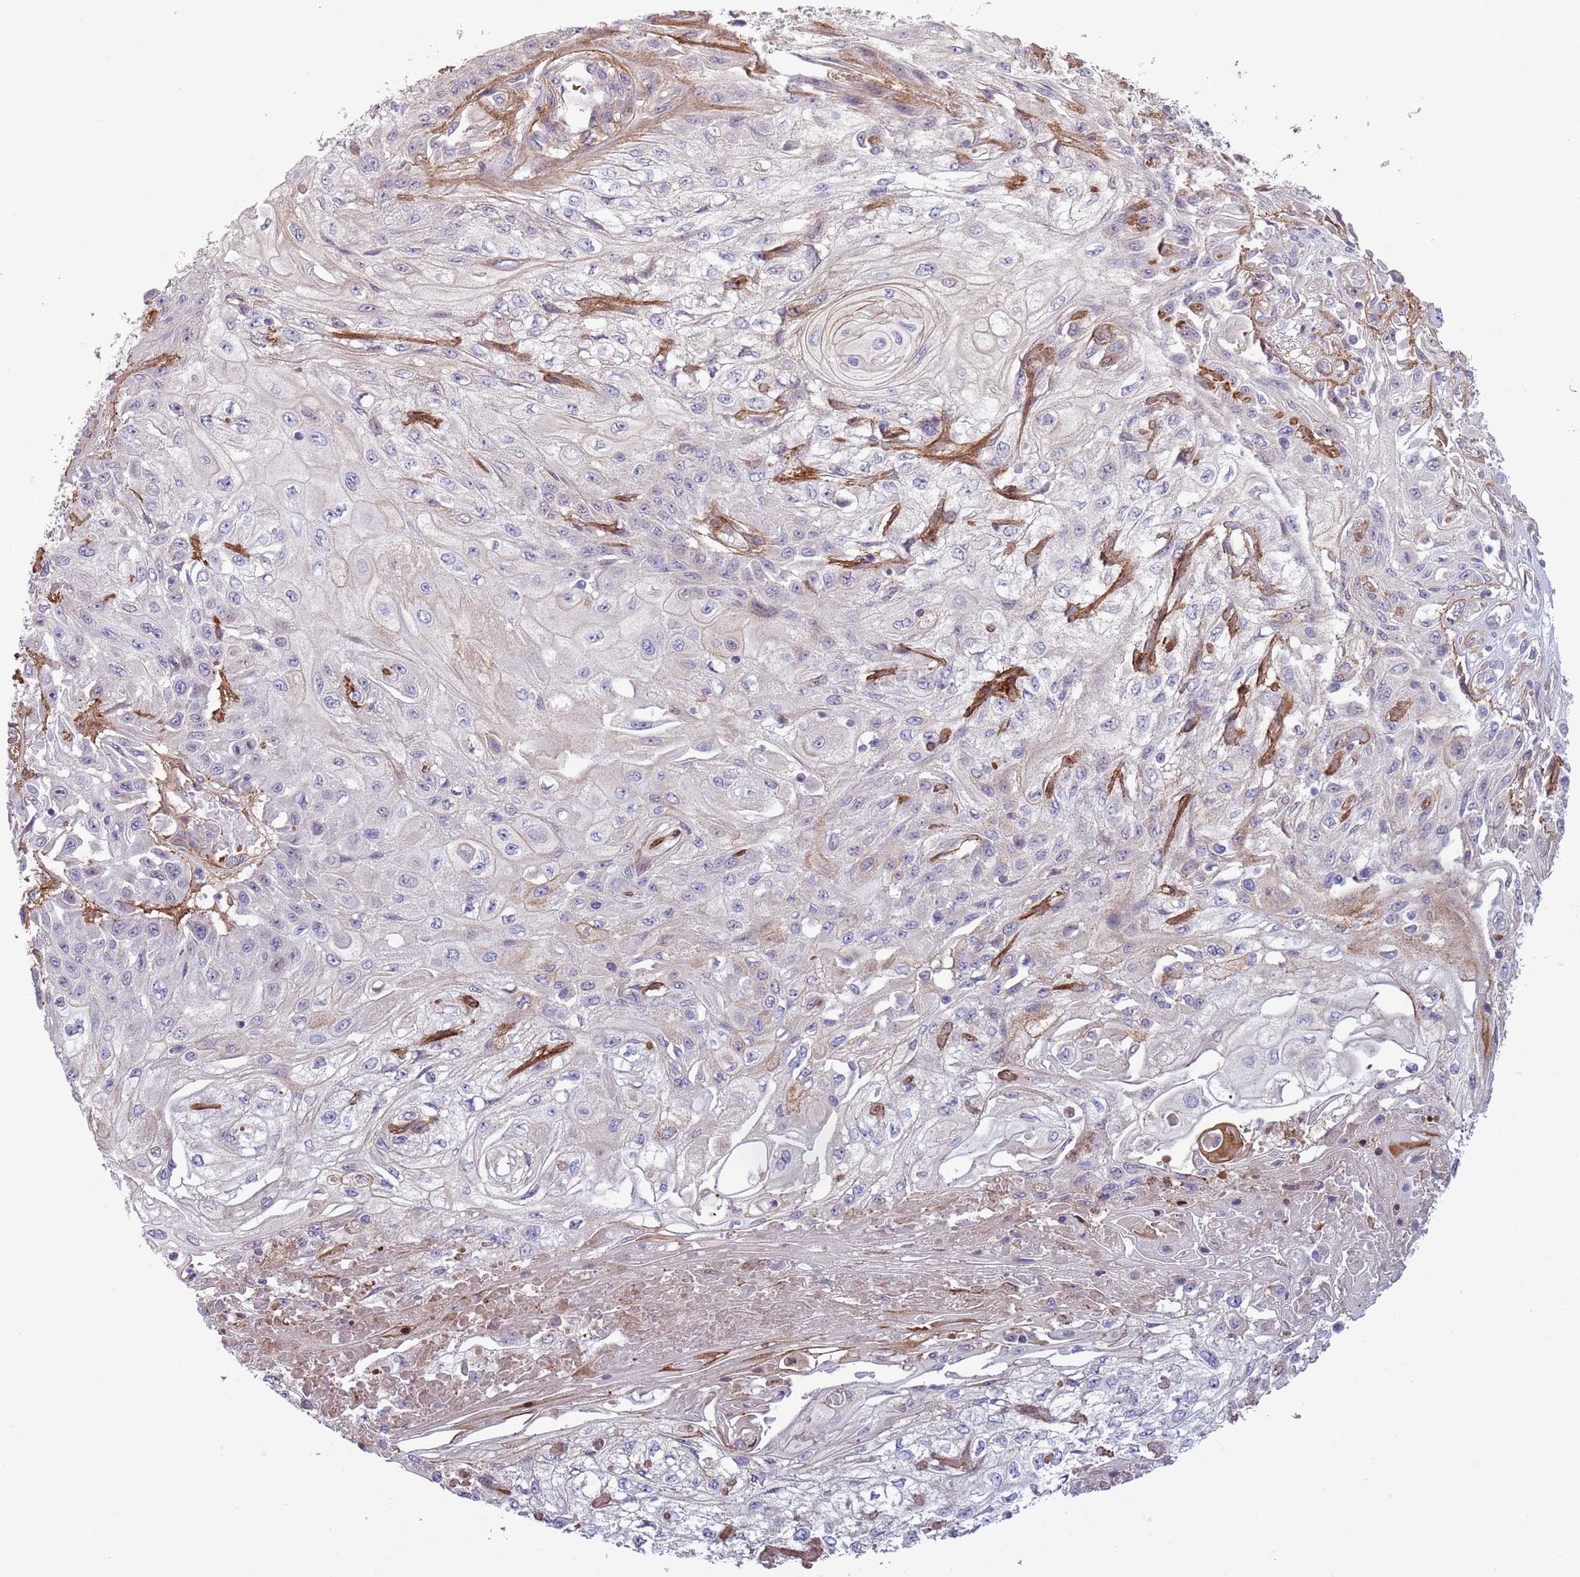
{"staining": {"intensity": "negative", "quantity": "none", "location": "none"}, "tissue": "skin cancer", "cell_type": "Tumor cells", "image_type": "cancer", "snomed": [{"axis": "morphology", "description": "Squamous cell carcinoma, NOS"}, {"axis": "morphology", "description": "Squamous cell carcinoma, metastatic, NOS"}, {"axis": "topography", "description": "Skin"}, {"axis": "topography", "description": "Lymph node"}], "caption": "Immunohistochemical staining of human skin squamous cell carcinoma shows no significant expression in tumor cells.", "gene": "TINAGL1", "patient": {"sex": "male", "age": 75}}